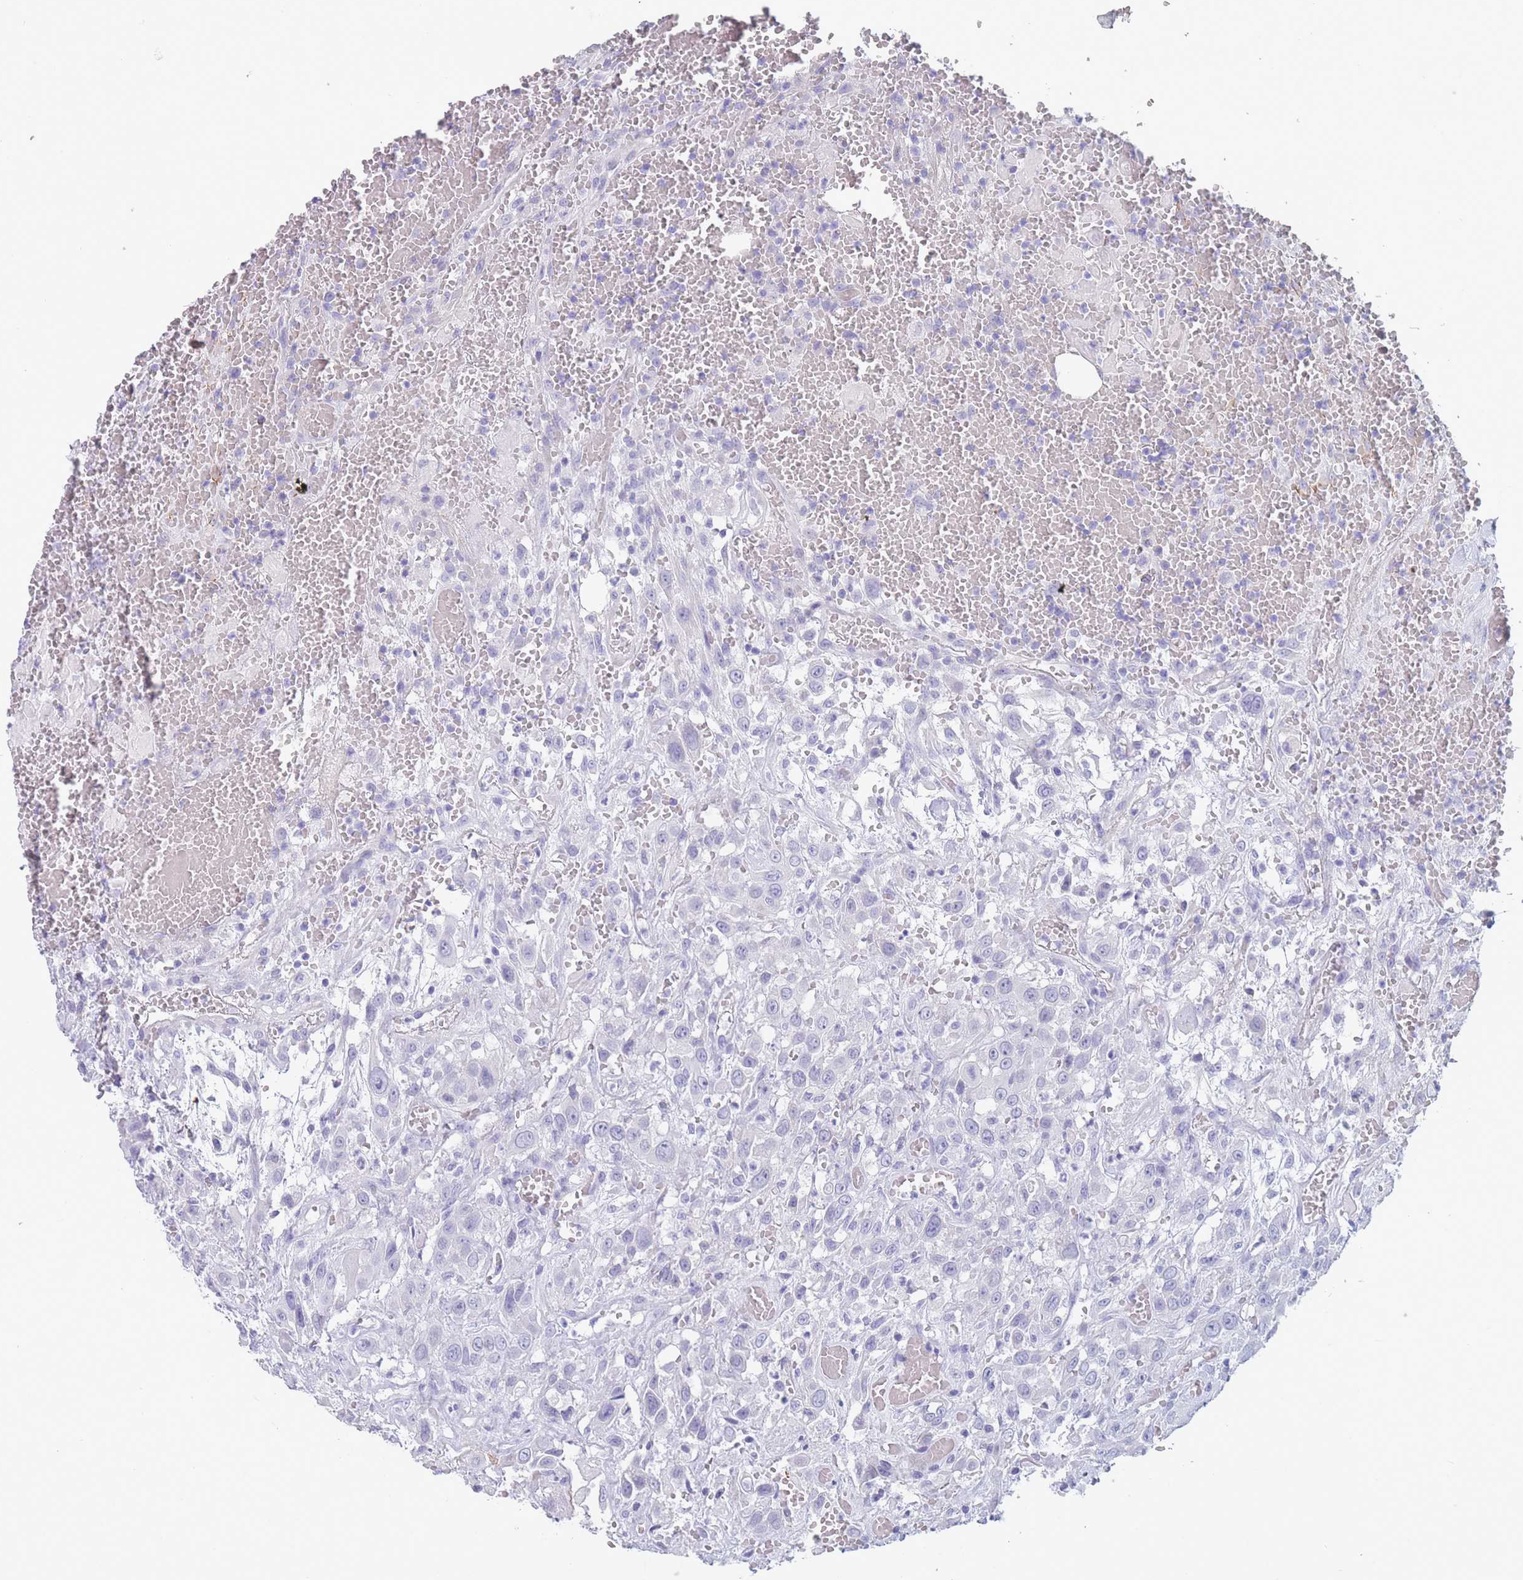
{"staining": {"intensity": "negative", "quantity": "none", "location": "none"}, "tissue": "head and neck cancer", "cell_type": "Tumor cells", "image_type": "cancer", "snomed": [{"axis": "morphology", "description": "Squamous cell carcinoma, NOS"}, {"axis": "topography", "description": "Head-Neck"}], "caption": "The histopathology image displays no staining of tumor cells in head and neck squamous cell carcinoma. The staining was performed using DAB (3,3'-diaminobenzidine) to visualize the protein expression in brown, while the nuclei were stained in blue with hematoxylin (Magnification: 20x).", "gene": "FPGS", "patient": {"sex": "male", "age": 81}}